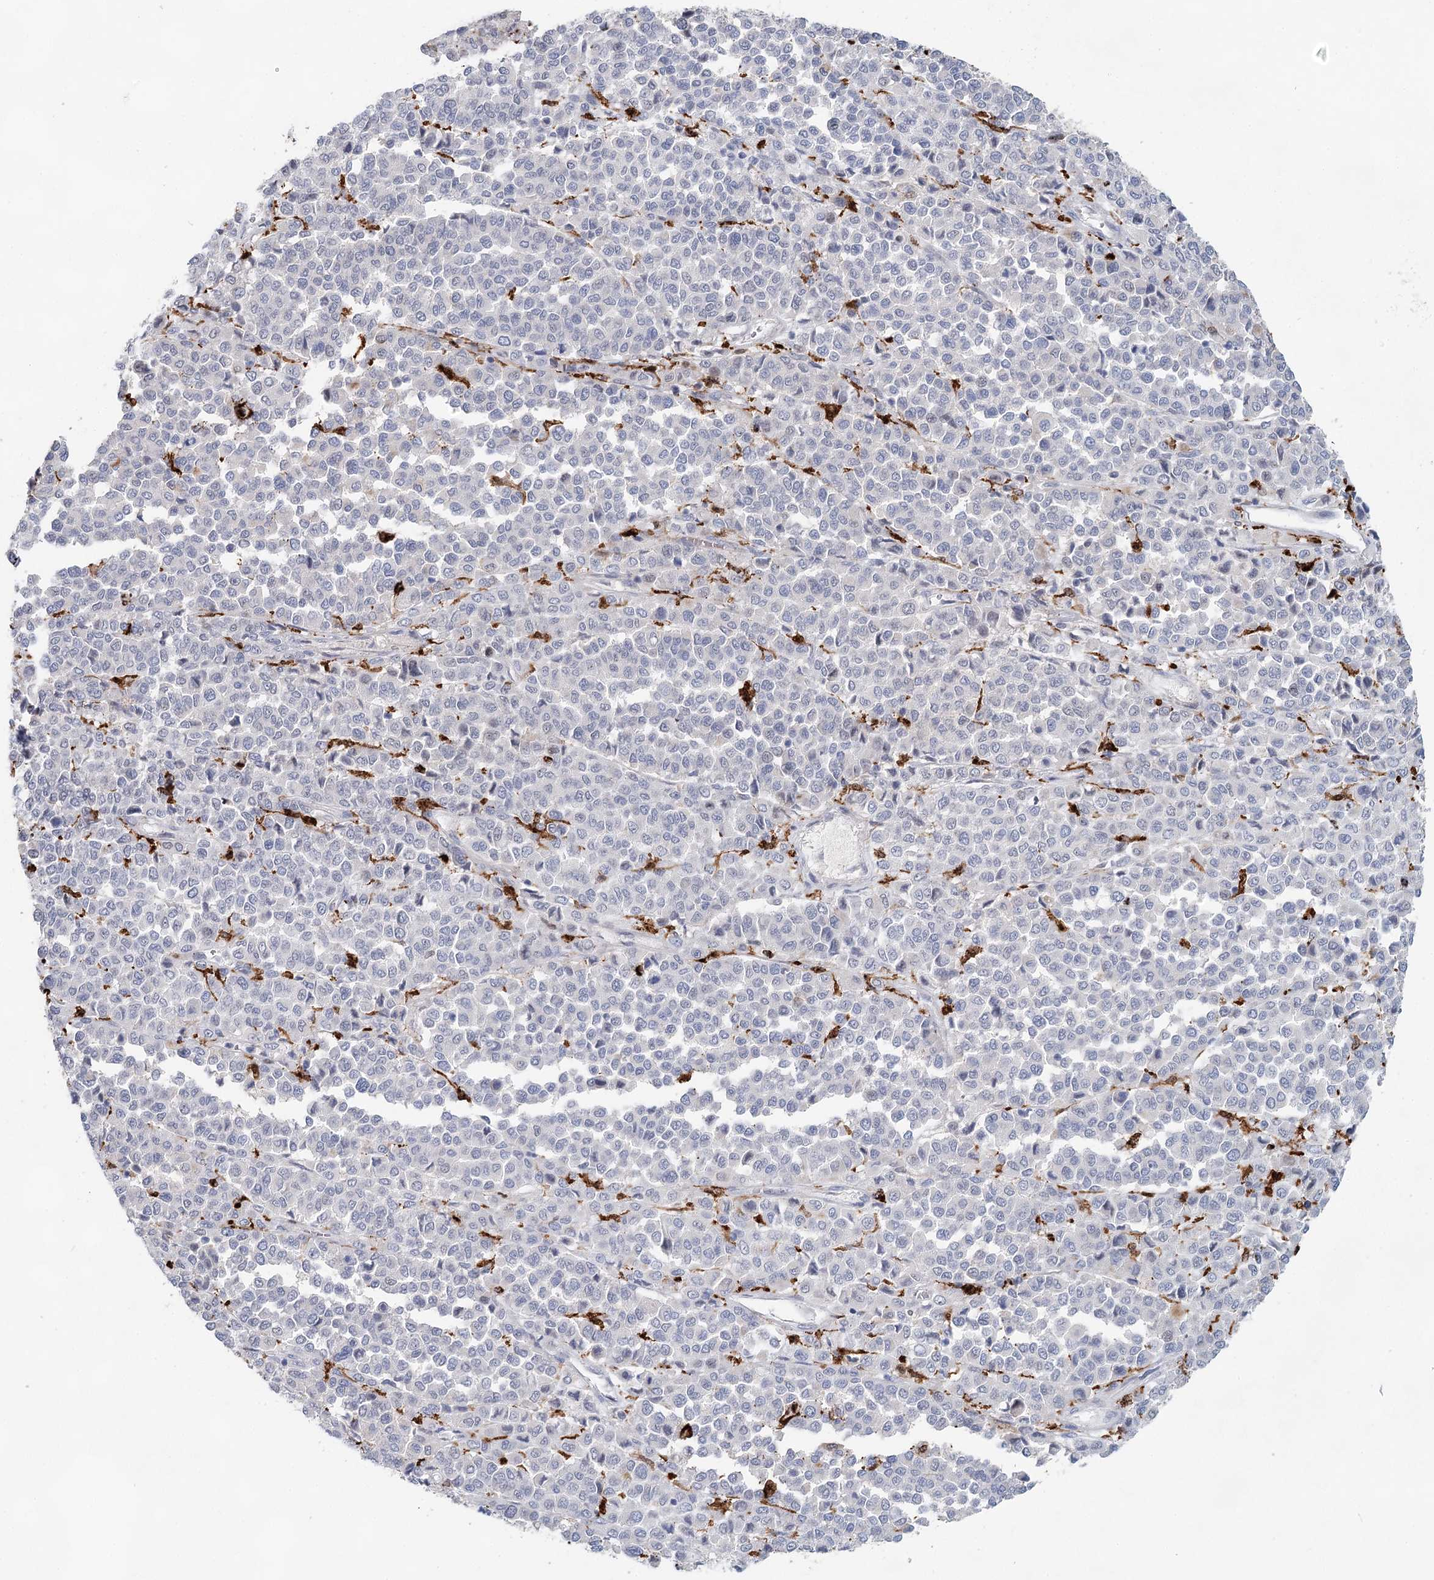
{"staining": {"intensity": "negative", "quantity": "none", "location": "none"}, "tissue": "melanoma", "cell_type": "Tumor cells", "image_type": "cancer", "snomed": [{"axis": "morphology", "description": "Malignant melanoma, Metastatic site"}, {"axis": "topography", "description": "Pancreas"}], "caption": "Tumor cells are negative for protein expression in human melanoma.", "gene": "SLC19A3", "patient": {"sex": "female", "age": 30}}